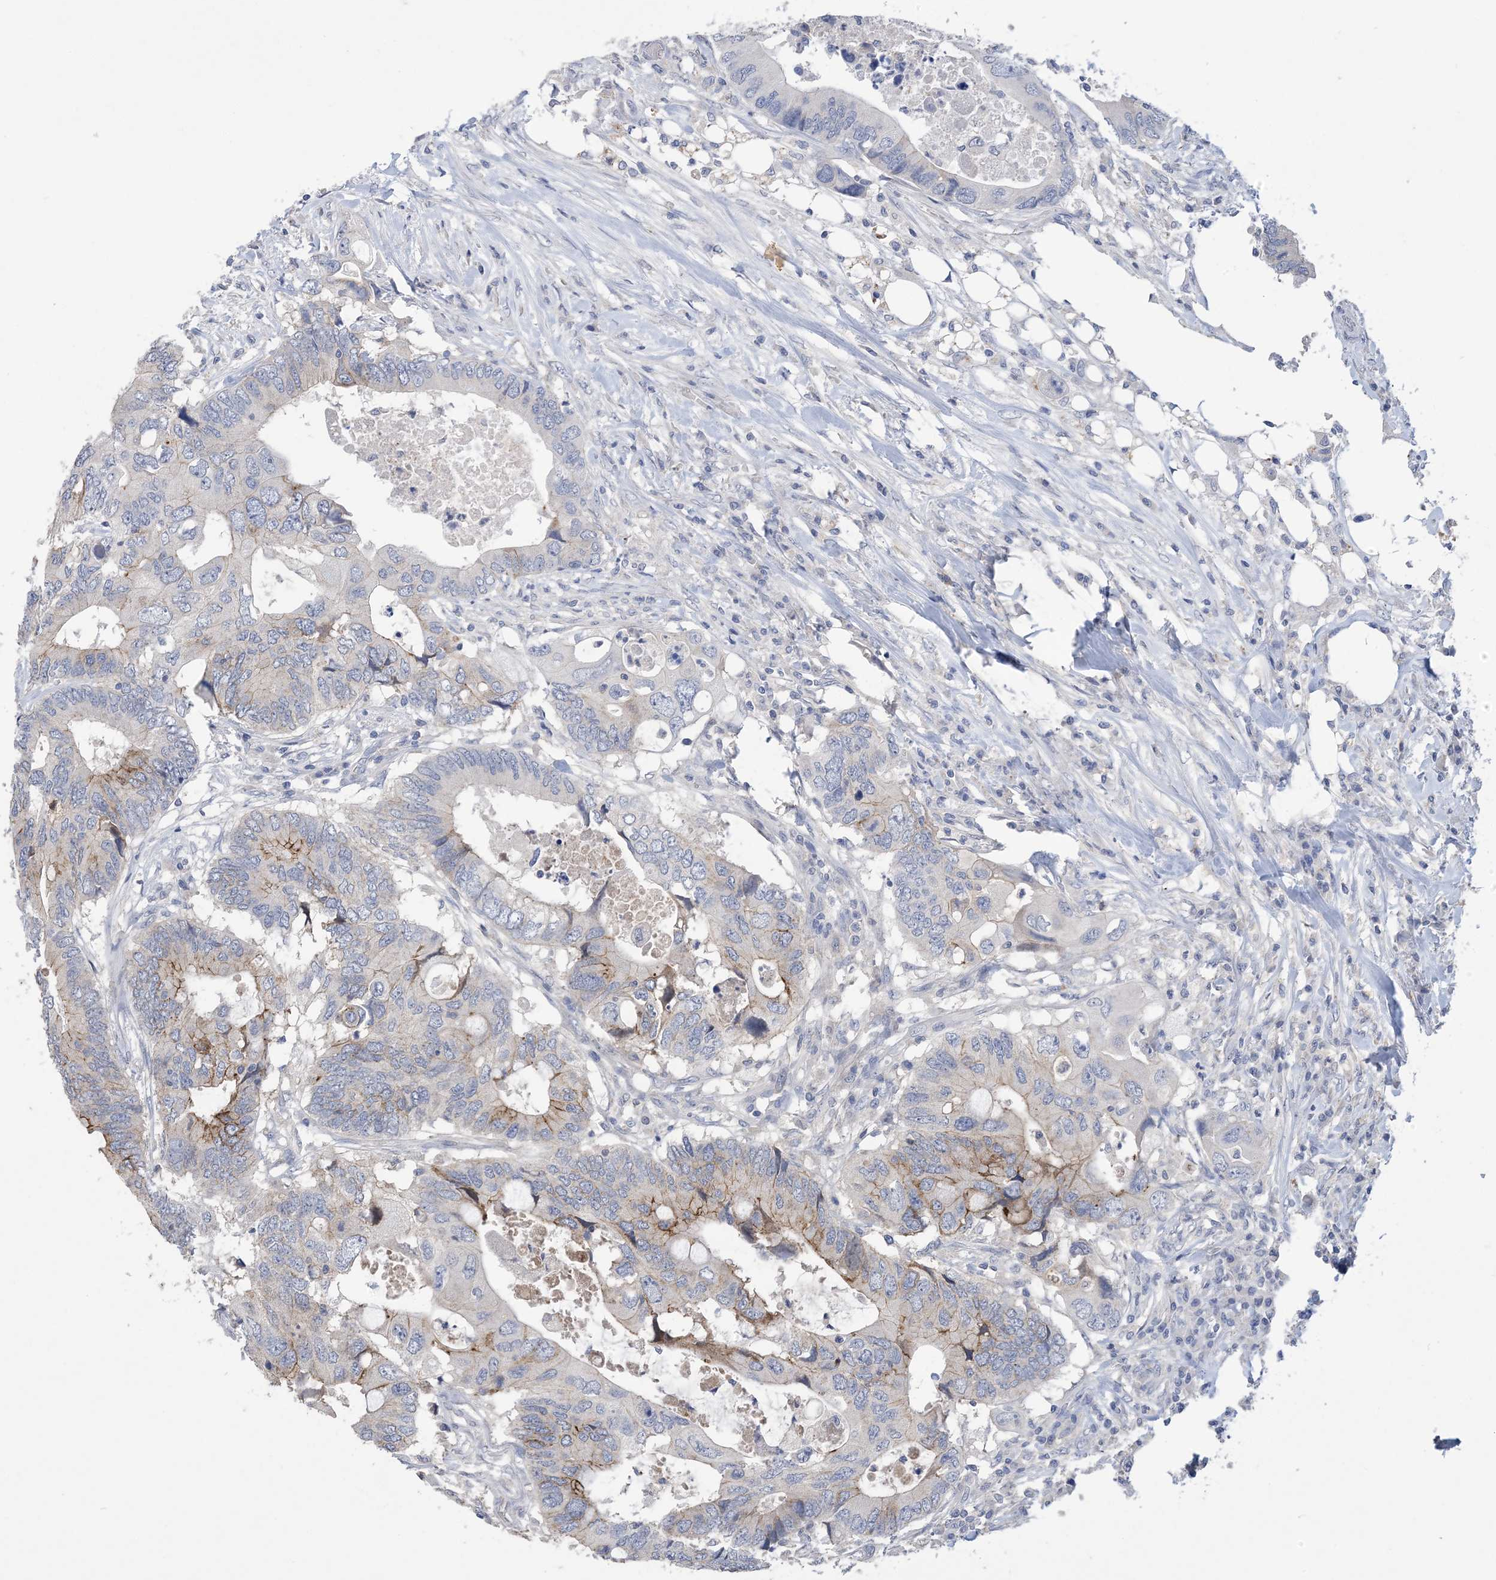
{"staining": {"intensity": "weak", "quantity": "<25%", "location": "cytoplasmic/membranous"}, "tissue": "colorectal cancer", "cell_type": "Tumor cells", "image_type": "cancer", "snomed": [{"axis": "morphology", "description": "Adenocarcinoma, NOS"}, {"axis": "topography", "description": "Colon"}], "caption": "Colorectal adenocarcinoma was stained to show a protein in brown. There is no significant expression in tumor cells. (Immunohistochemistry (ihc), brightfield microscopy, high magnification).", "gene": "DSC3", "patient": {"sex": "male", "age": 71}}